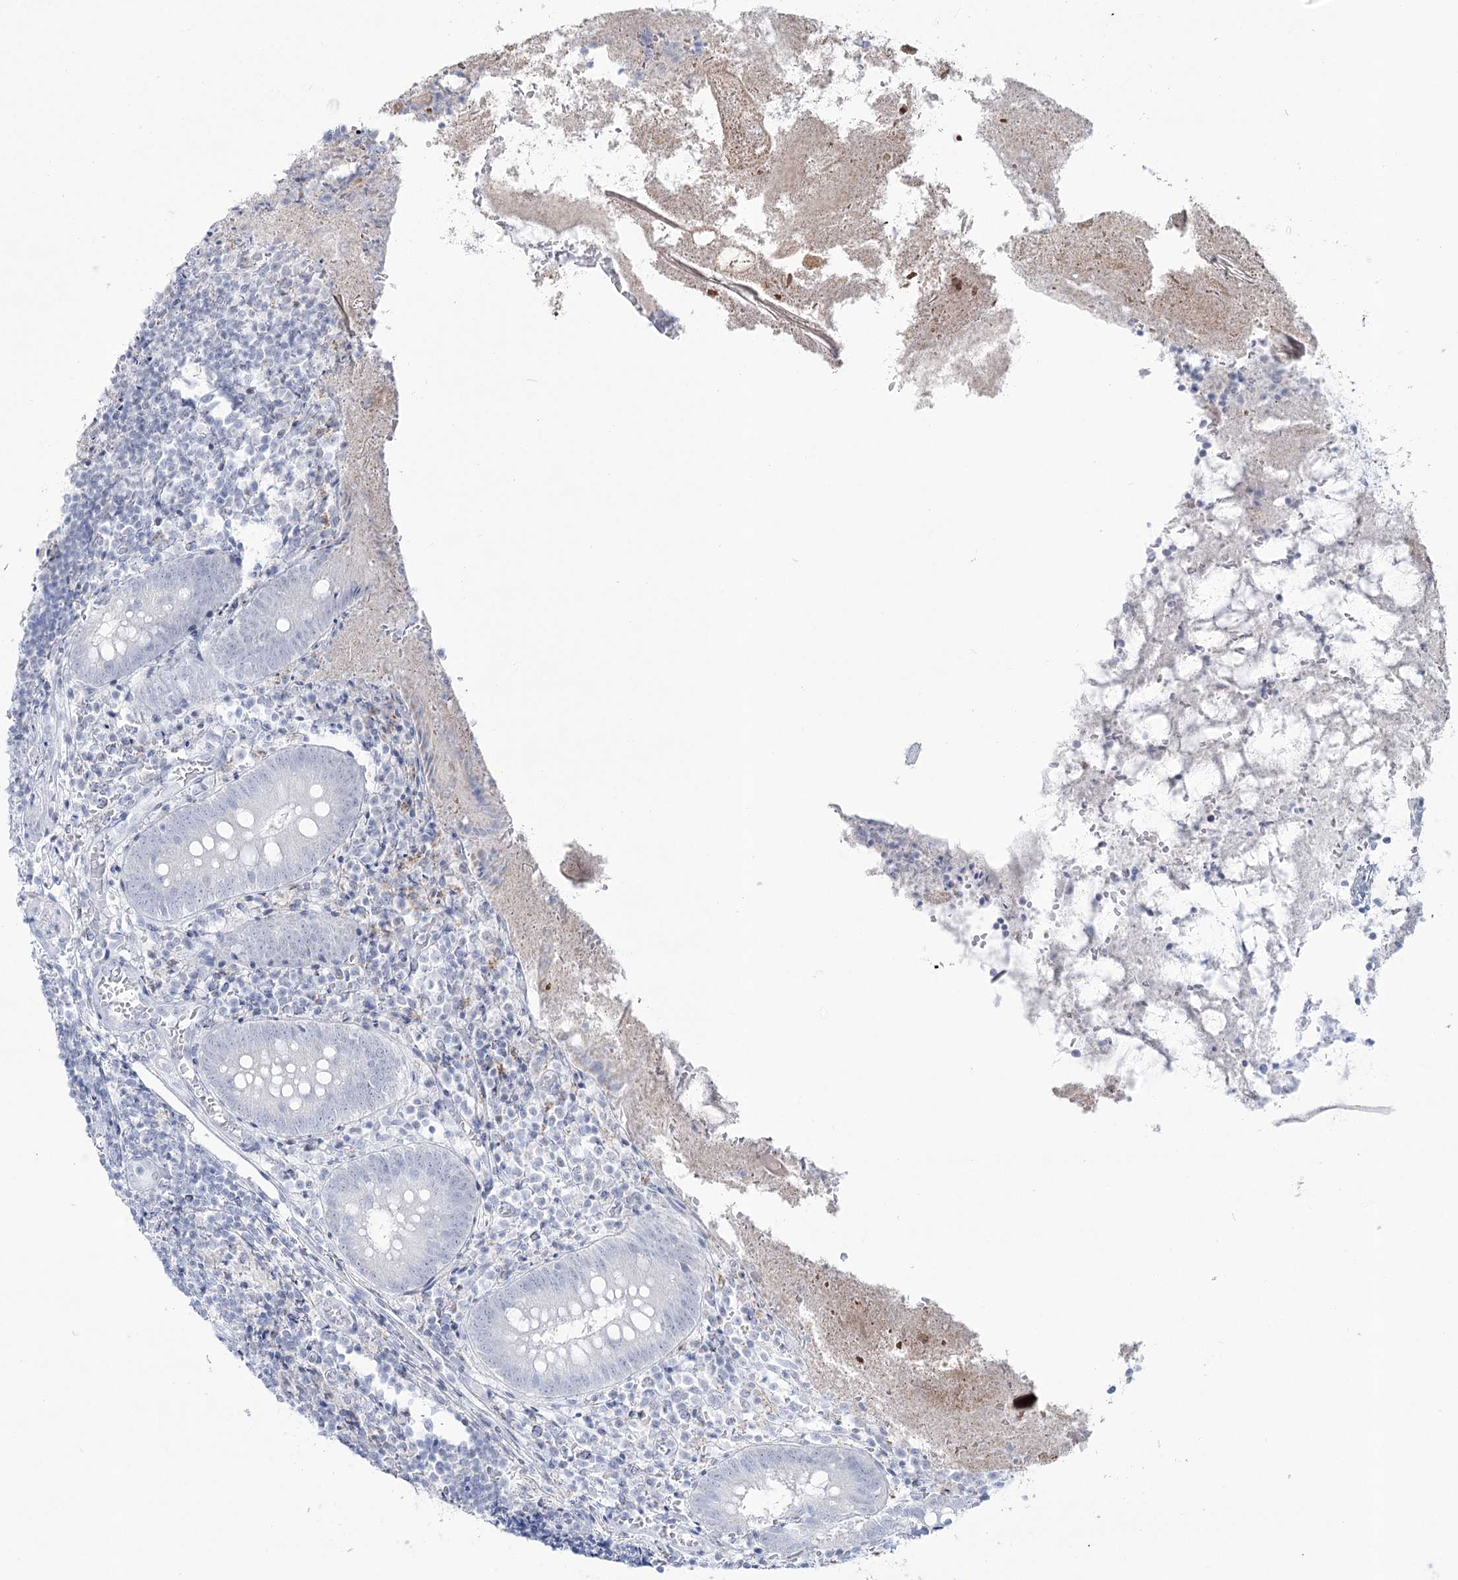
{"staining": {"intensity": "negative", "quantity": "none", "location": "none"}, "tissue": "appendix", "cell_type": "Glandular cells", "image_type": "normal", "snomed": [{"axis": "morphology", "description": "Normal tissue, NOS"}, {"axis": "topography", "description": "Appendix"}], "caption": "High power microscopy photomicrograph of an immunohistochemistry (IHC) photomicrograph of unremarkable appendix, revealing no significant staining in glandular cells. (Immunohistochemistry (ihc), brightfield microscopy, high magnification).", "gene": "ZNF843", "patient": {"sex": "female", "age": 17}}